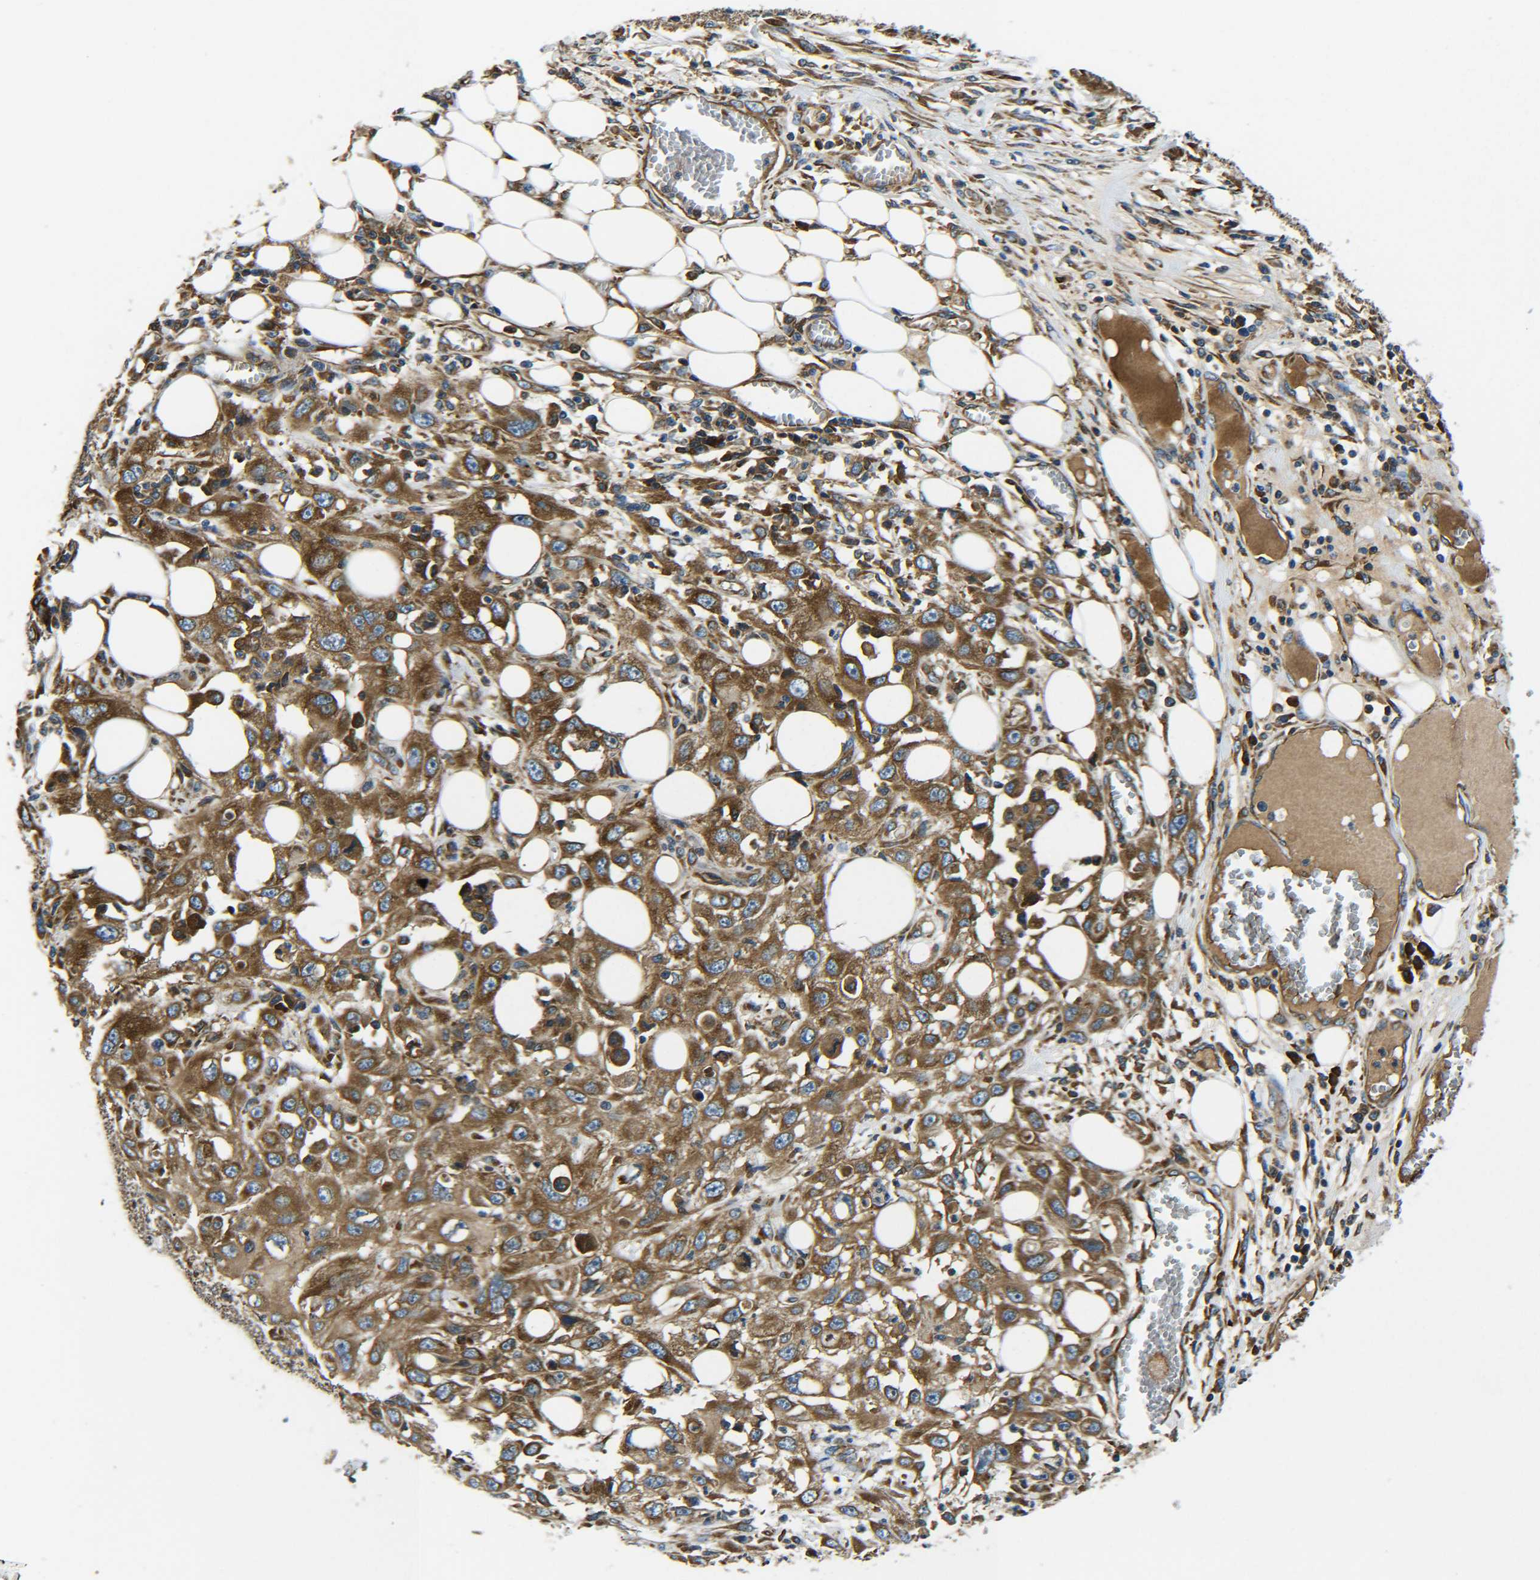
{"staining": {"intensity": "strong", "quantity": ">75%", "location": "cytoplasmic/membranous"}, "tissue": "skin cancer", "cell_type": "Tumor cells", "image_type": "cancer", "snomed": [{"axis": "morphology", "description": "Squamous cell carcinoma, NOS"}, {"axis": "topography", "description": "Skin"}], "caption": "IHC image of squamous cell carcinoma (skin) stained for a protein (brown), which demonstrates high levels of strong cytoplasmic/membranous positivity in about >75% of tumor cells.", "gene": "PREB", "patient": {"sex": "male", "age": 75}}